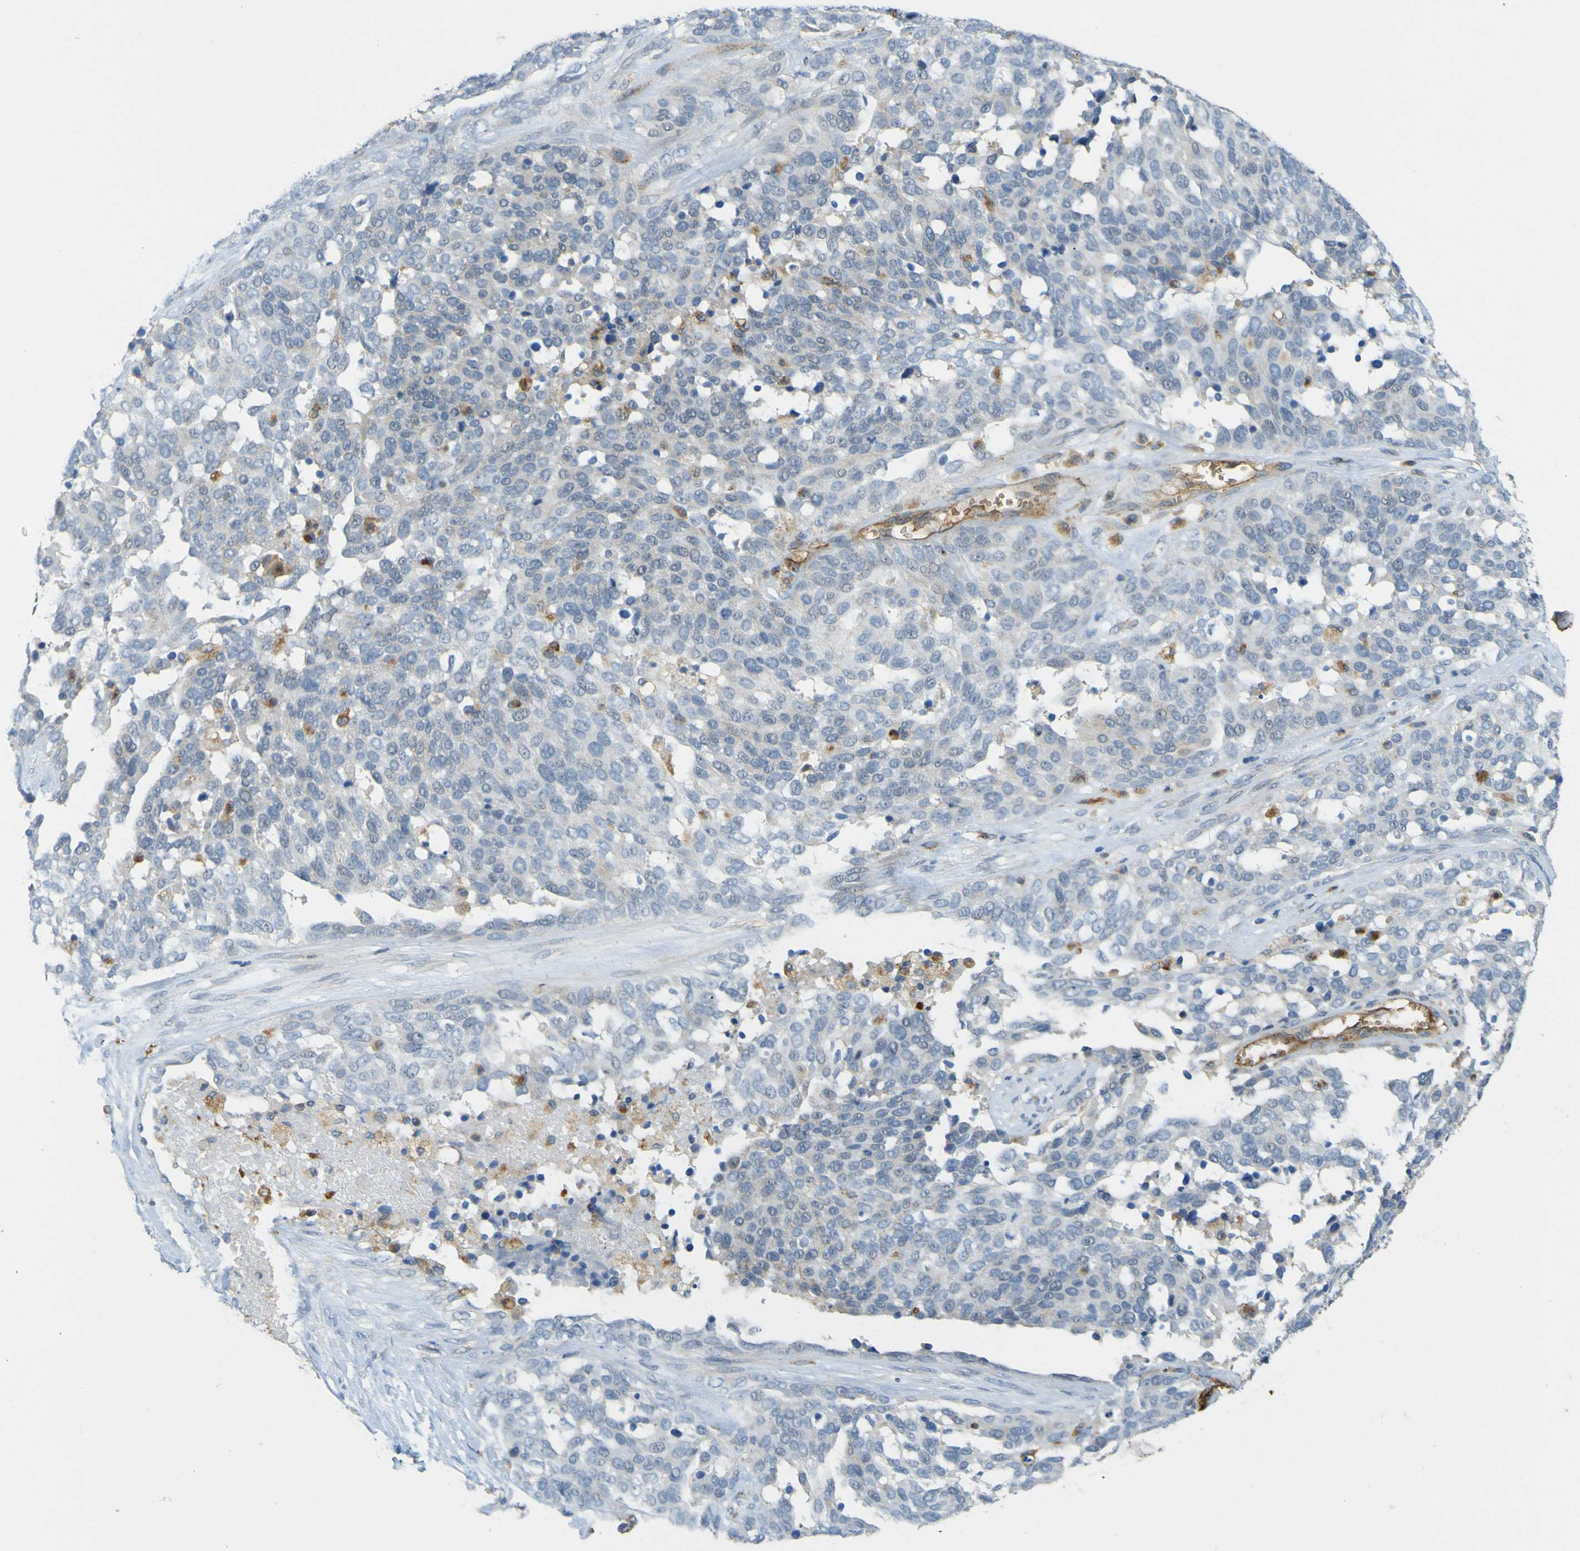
{"staining": {"intensity": "negative", "quantity": "none", "location": "none"}, "tissue": "ovarian cancer", "cell_type": "Tumor cells", "image_type": "cancer", "snomed": [{"axis": "morphology", "description": "Cystadenocarcinoma, serous, NOS"}, {"axis": "topography", "description": "Ovary"}], "caption": "A micrograph of human ovarian cancer is negative for staining in tumor cells. Brightfield microscopy of IHC stained with DAB (brown) and hematoxylin (blue), captured at high magnification.", "gene": "PLXDC1", "patient": {"sex": "female", "age": 44}}